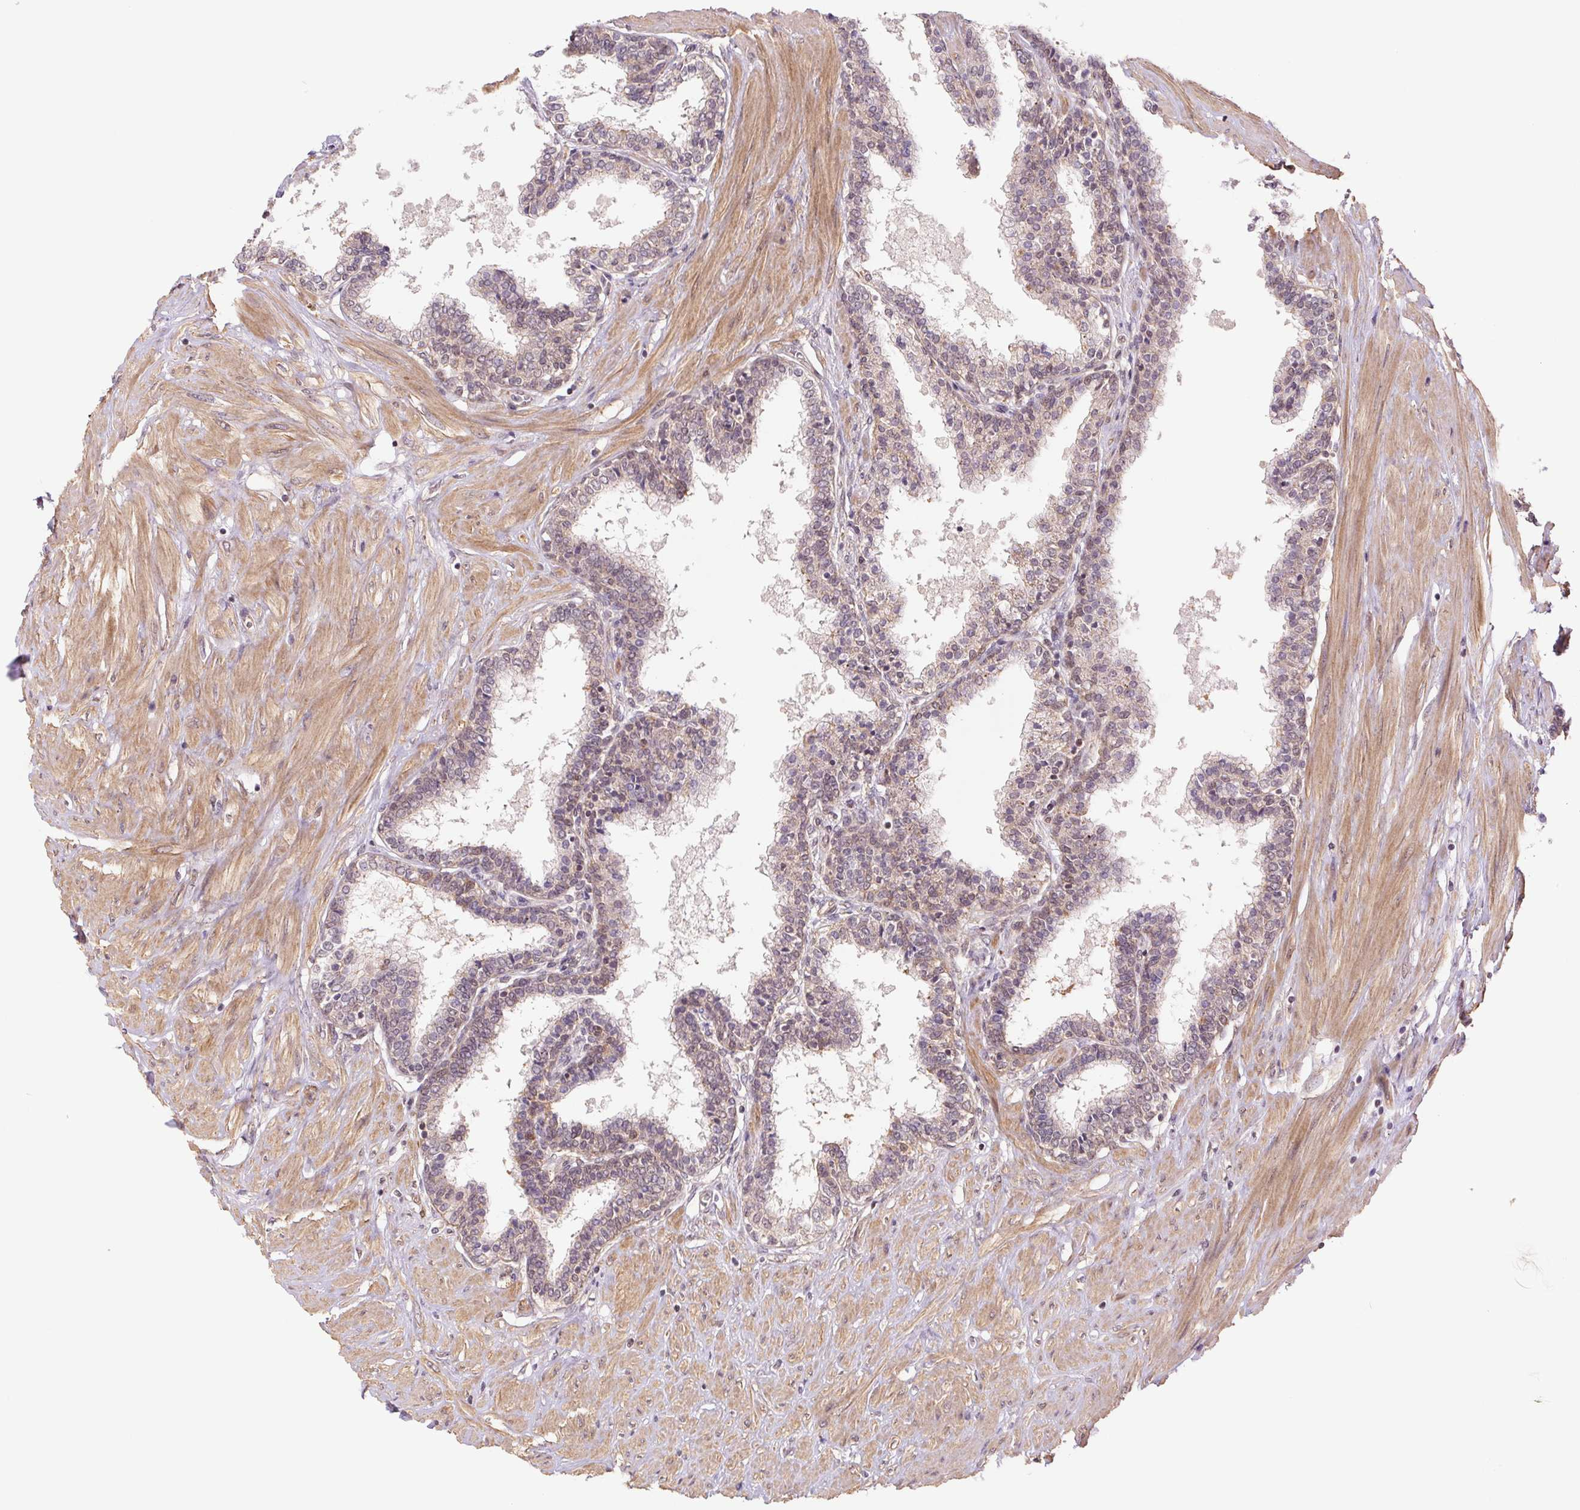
{"staining": {"intensity": "weak", "quantity": "25%-75%", "location": "nuclear"}, "tissue": "prostate", "cell_type": "Glandular cells", "image_type": "normal", "snomed": [{"axis": "morphology", "description": "Normal tissue, NOS"}, {"axis": "topography", "description": "Prostate"}], "caption": "The image reveals immunohistochemical staining of benign prostate. There is weak nuclear expression is present in about 25%-75% of glandular cells. (brown staining indicates protein expression, while blue staining denotes nuclei).", "gene": "CWC25", "patient": {"sex": "male", "age": 55}}